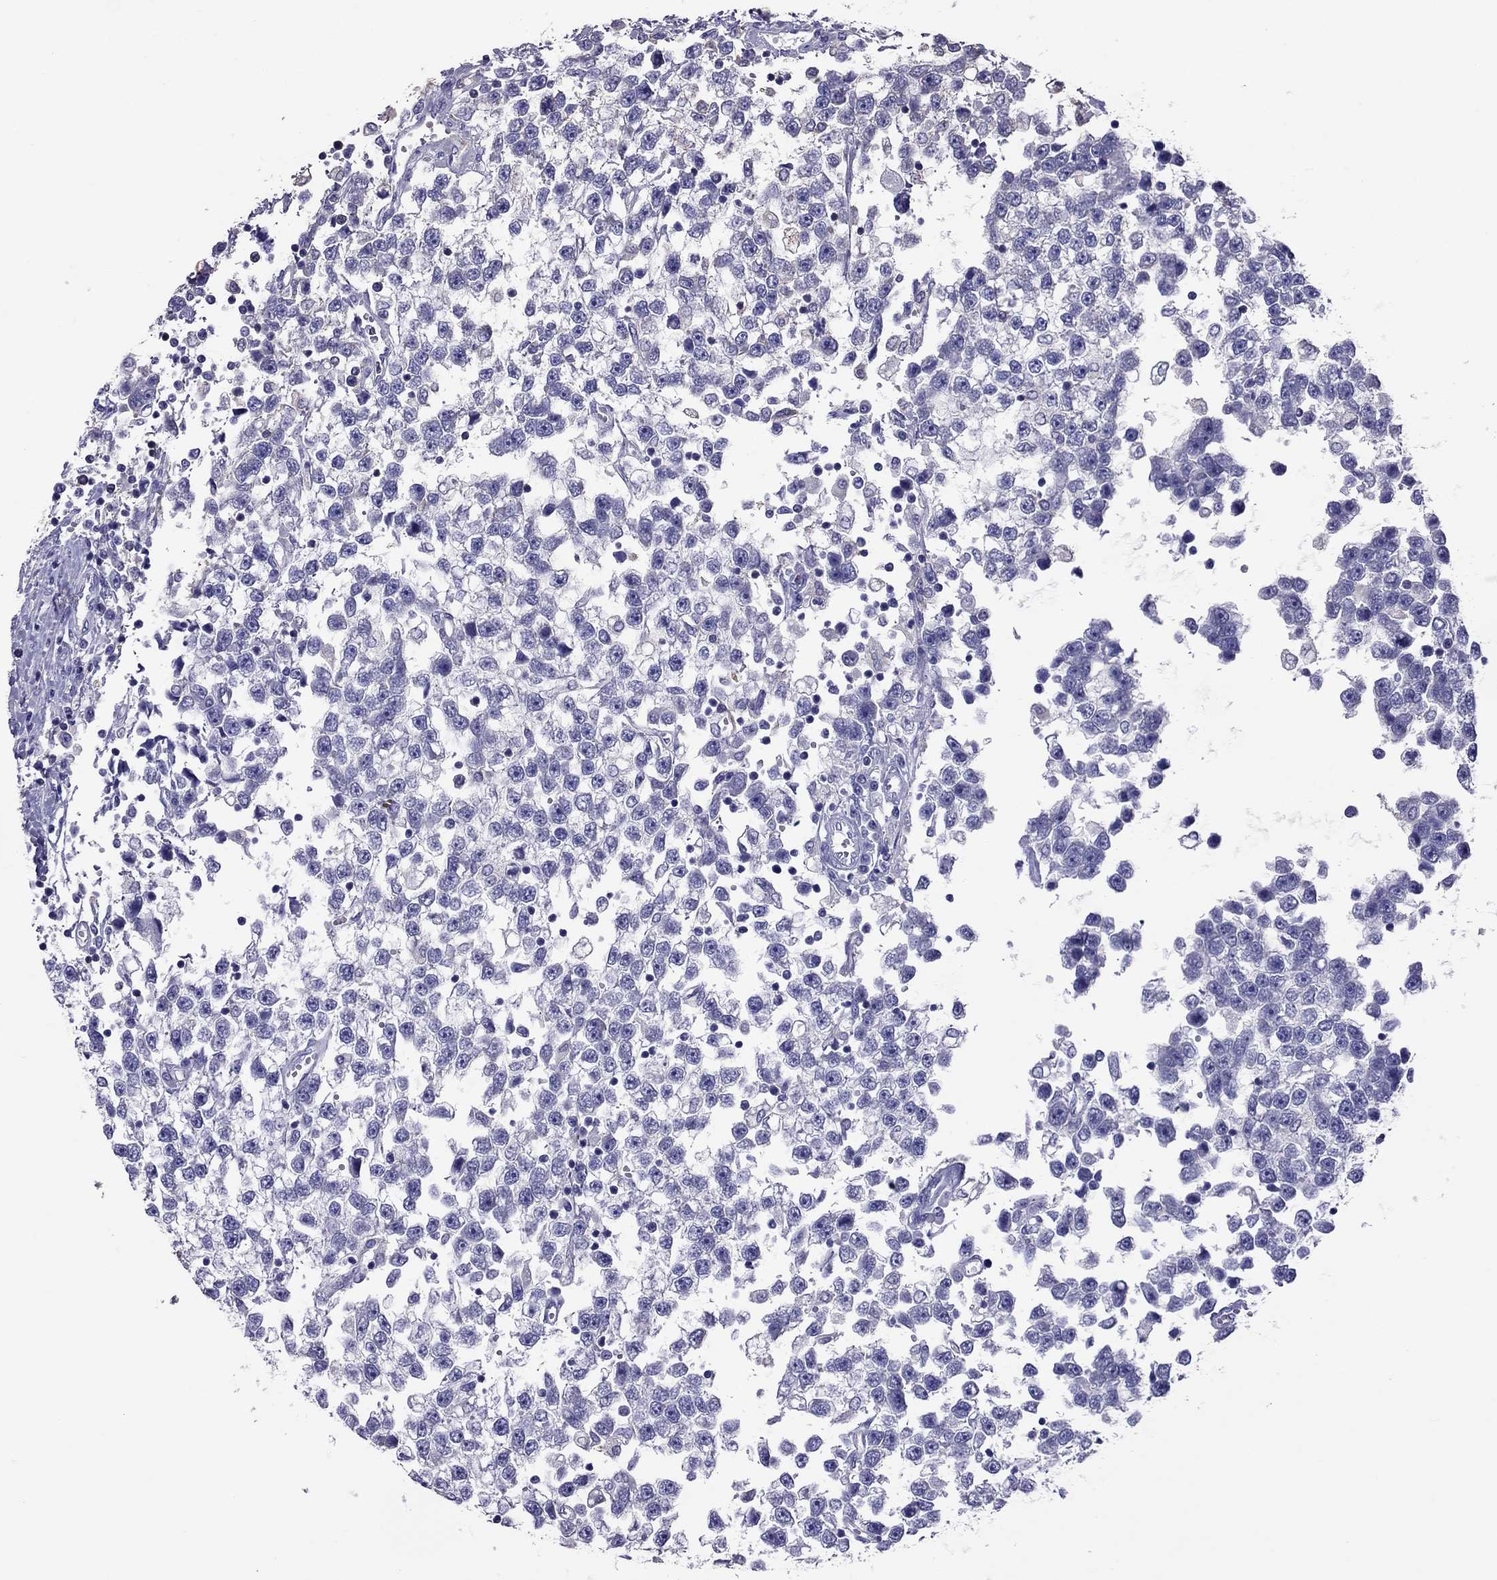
{"staining": {"intensity": "negative", "quantity": "none", "location": "none"}, "tissue": "testis cancer", "cell_type": "Tumor cells", "image_type": "cancer", "snomed": [{"axis": "morphology", "description": "Seminoma, NOS"}, {"axis": "topography", "description": "Testis"}], "caption": "High magnification brightfield microscopy of testis cancer stained with DAB (brown) and counterstained with hematoxylin (blue): tumor cells show no significant positivity.", "gene": "TEX22", "patient": {"sex": "male", "age": 34}}